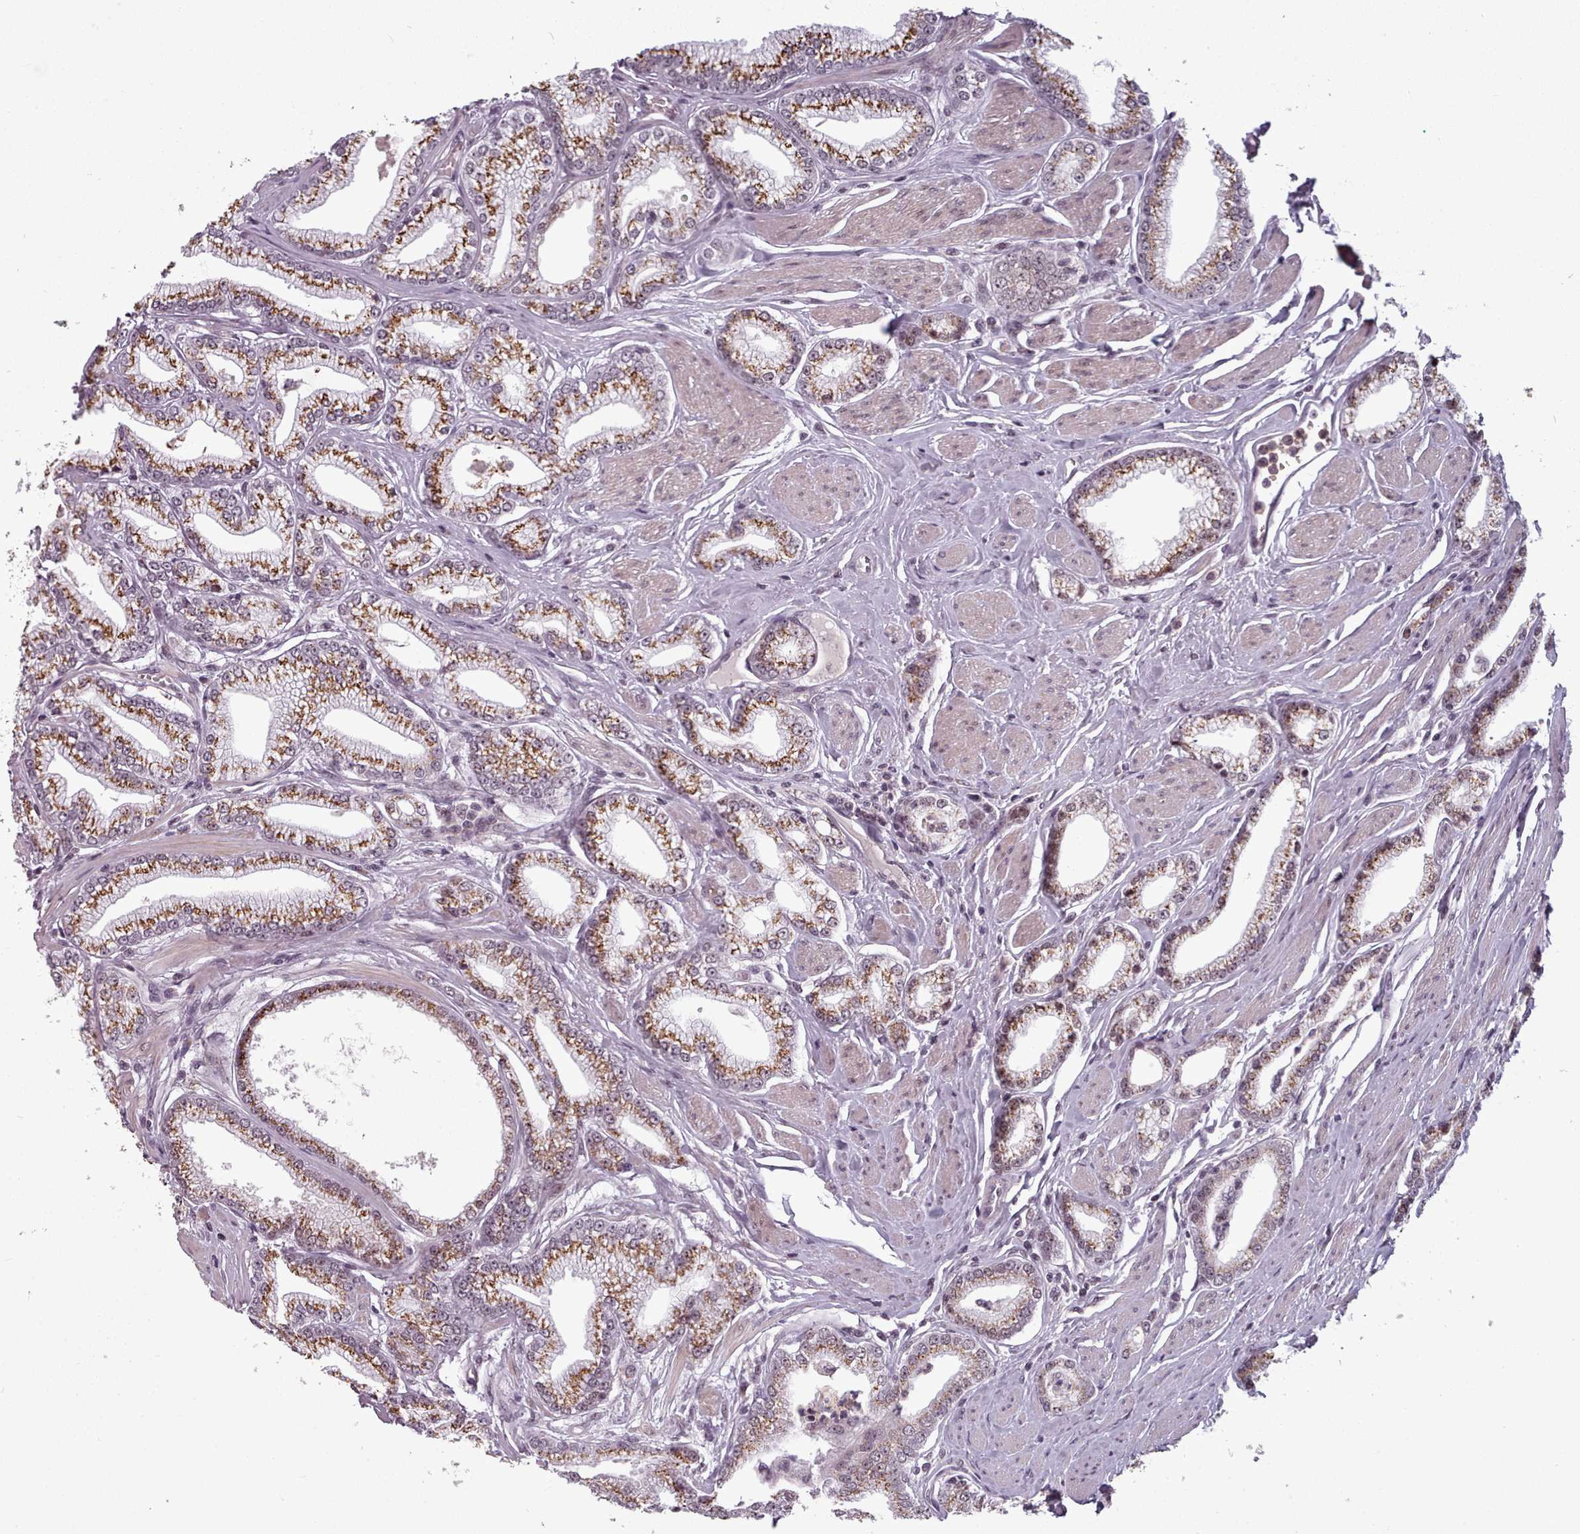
{"staining": {"intensity": "moderate", "quantity": ">75%", "location": "cytoplasmic/membranous"}, "tissue": "prostate cancer", "cell_type": "Tumor cells", "image_type": "cancer", "snomed": [{"axis": "morphology", "description": "Adenocarcinoma, High grade"}, {"axis": "topography", "description": "Prostate"}], "caption": "Immunohistochemistry image of neoplastic tissue: human prostate cancer (high-grade adenocarcinoma) stained using IHC exhibits medium levels of moderate protein expression localized specifically in the cytoplasmic/membranous of tumor cells, appearing as a cytoplasmic/membranous brown color.", "gene": "SRSF9", "patient": {"sex": "male", "age": 67}}